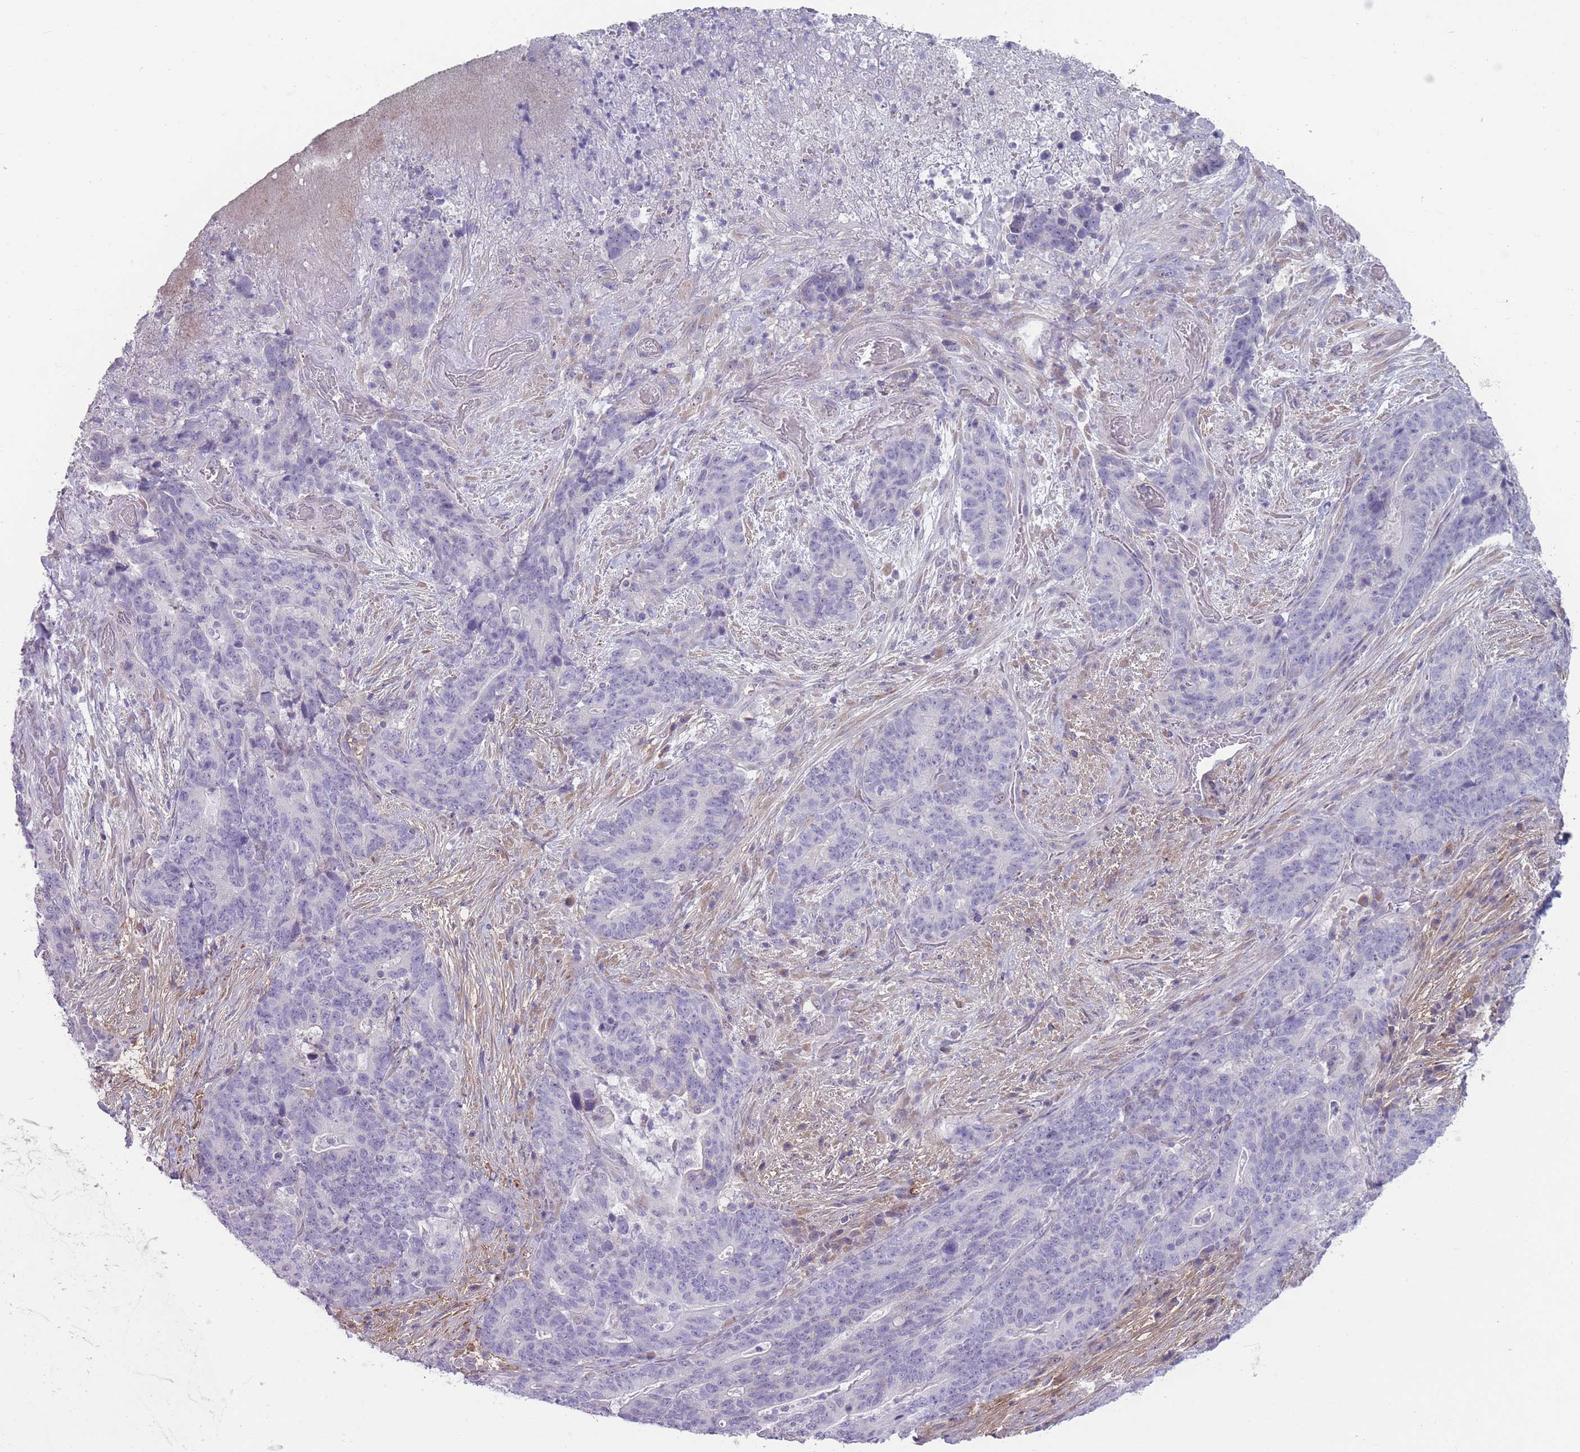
{"staining": {"intensity": "negative", "quantity": "none", "location": "none"}, "tissue": "stomach cancer", "cell_type": "Tumor cells", "image_type": "cancer", "snomed": [{"axis": "morphology", "description": "Normal tissue, NOS"}, {"axis": "morphology", "description": "Adenocarcinoma, NOS"}, {"axis": "topography", "description": "Stomach"}], "caption": "This is an IHC histopathology image of human stomach cancer (adenocarcinoma). There is no positivity in tumor cells.", "gene": "PAIP2B", "patient": {"sex": "female", "age": 64}}